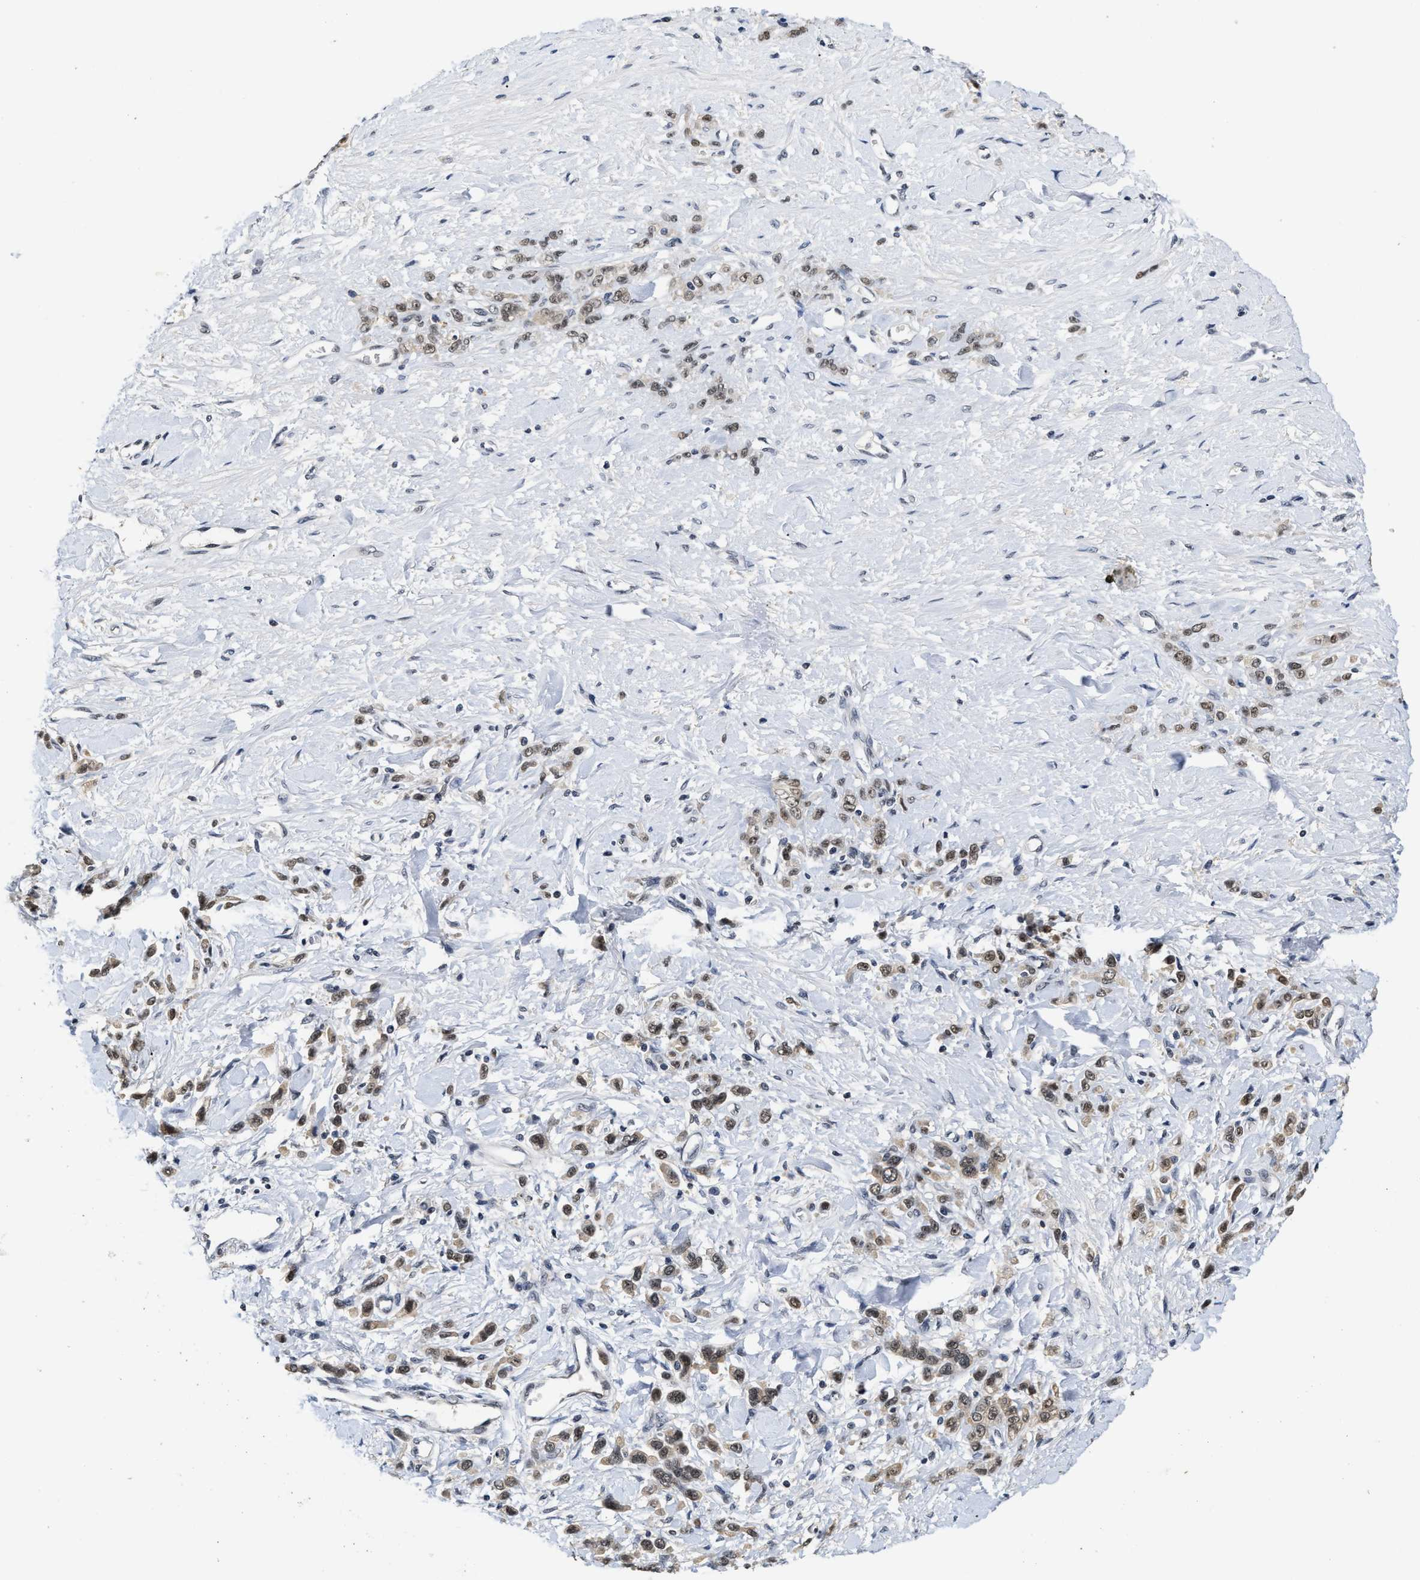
{"staining": {"intensity": "moderate", "quantity": ">75%", "location": "nuclear"}, "tissue": "stomach cancer", "cell_type": "Tumor cells", "image_type": "cancer", "snomed": [{"axis": "morphology", "description": "Normal tissue, NOS"}, {"axis": "morphology", "description": "Adenocarcinoma, NOS"}, {"axis": "topography", "description": "Stomach"}], "caption": "Protein expression by immunohistochemistry (IHC) displays moderate nuclear expression in approximately >75% of tumor cells in adenocarcinoma (stomach). (DAB (3,3'-diaminobenzidine) = brown stain, brightfield microscopy at high magnification).", "gene": "INIP", "patient": {"sex": "male", "age": 82}}